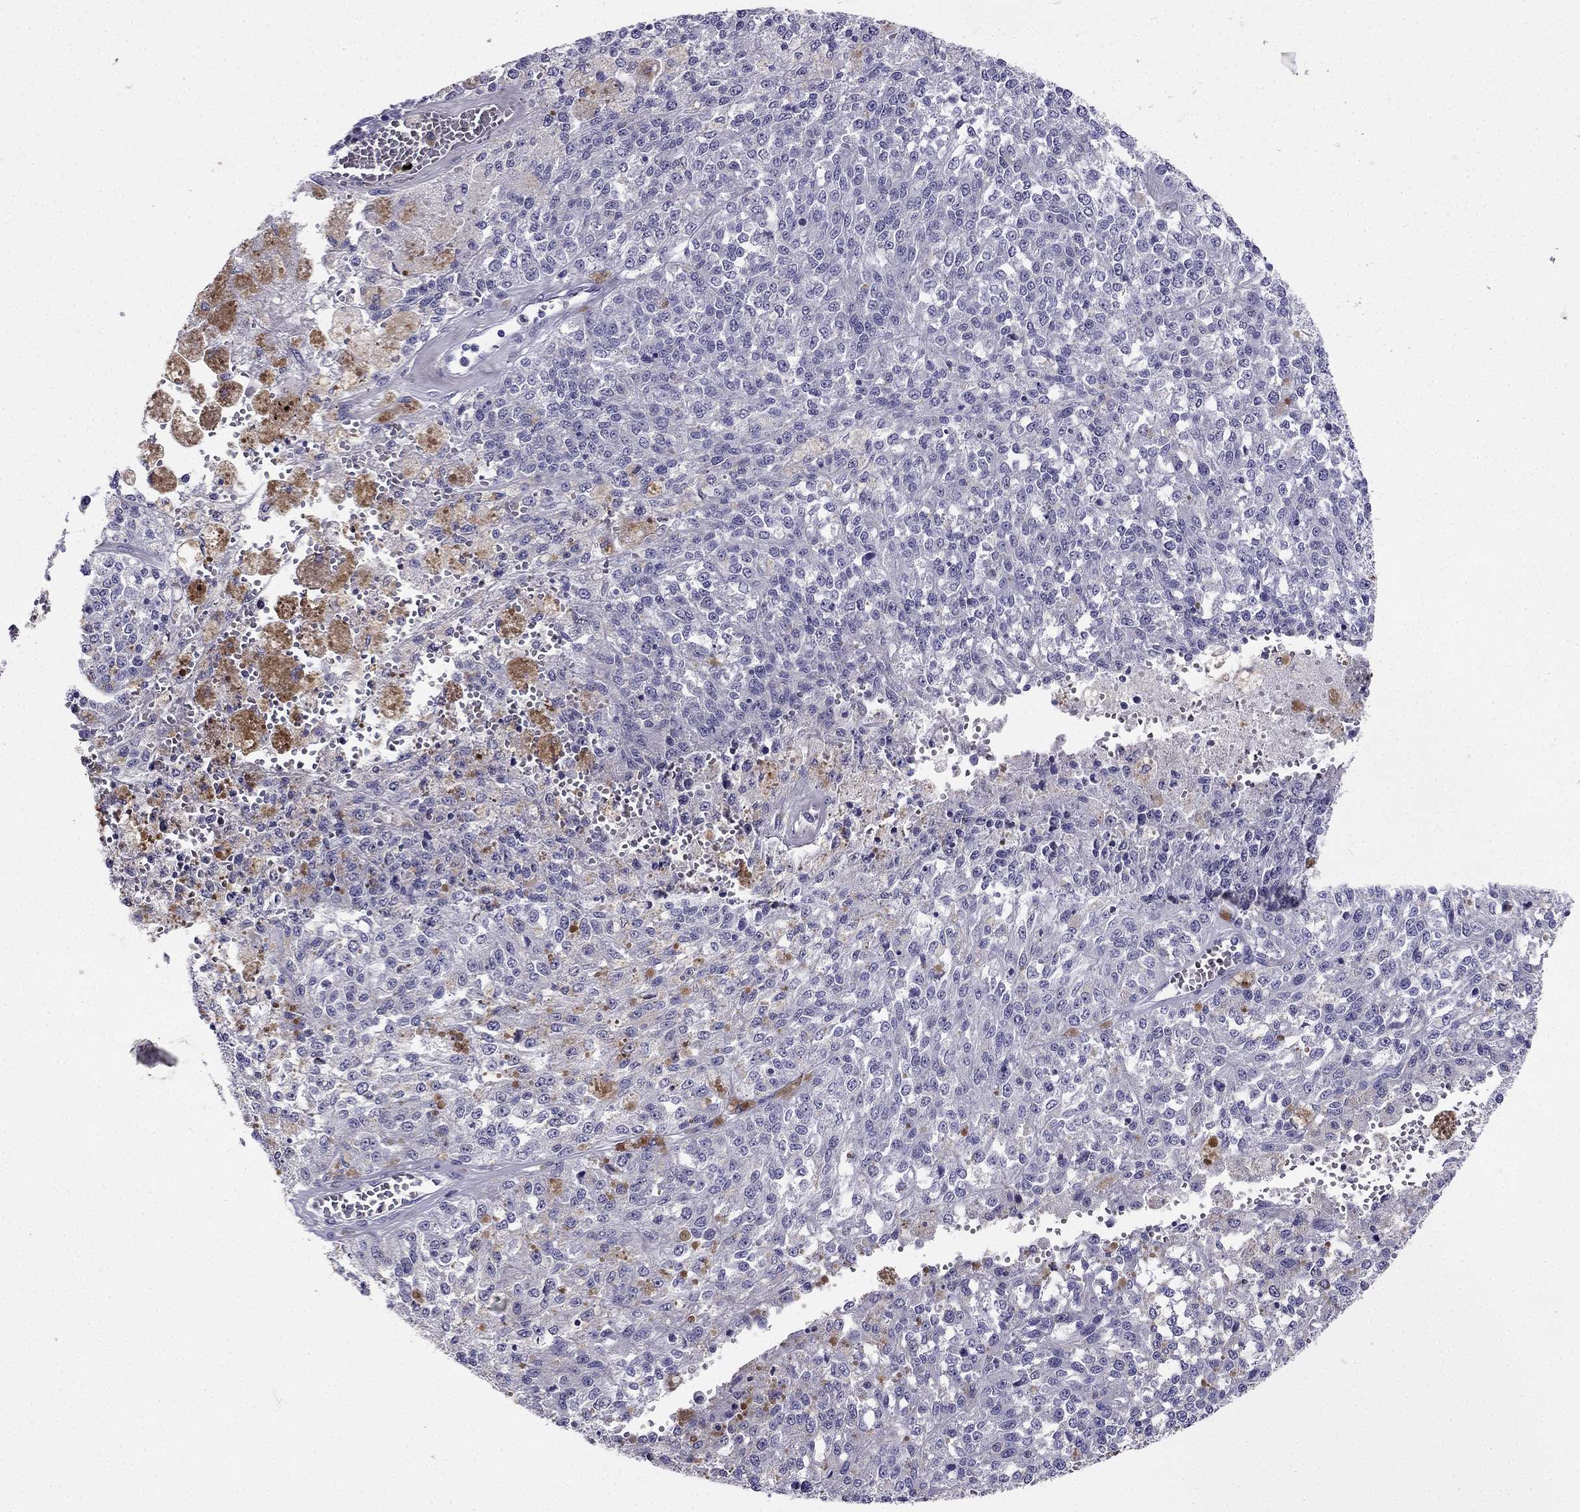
{"staining": {"intensity": "negative", "quantity": "none", "location": "none"}, "tissue": "melanoma", "cell_type": "Tumor cells", "image_type": "cancer", "snomed": [{"axis": "morphology", "description": "Malignant melanoma, Metastatic site"}, {"axis": "topography", "description": "Lymph node"}], "caption": "Tumor cells are negative for brown protein staining in malignant melanoma (metastatic site). (DAB immunohistochemistry visualized using brightfield microscopy, high magnification).", "gene": "ARID3A", "patient": {"sex": "female", "age": 64}}